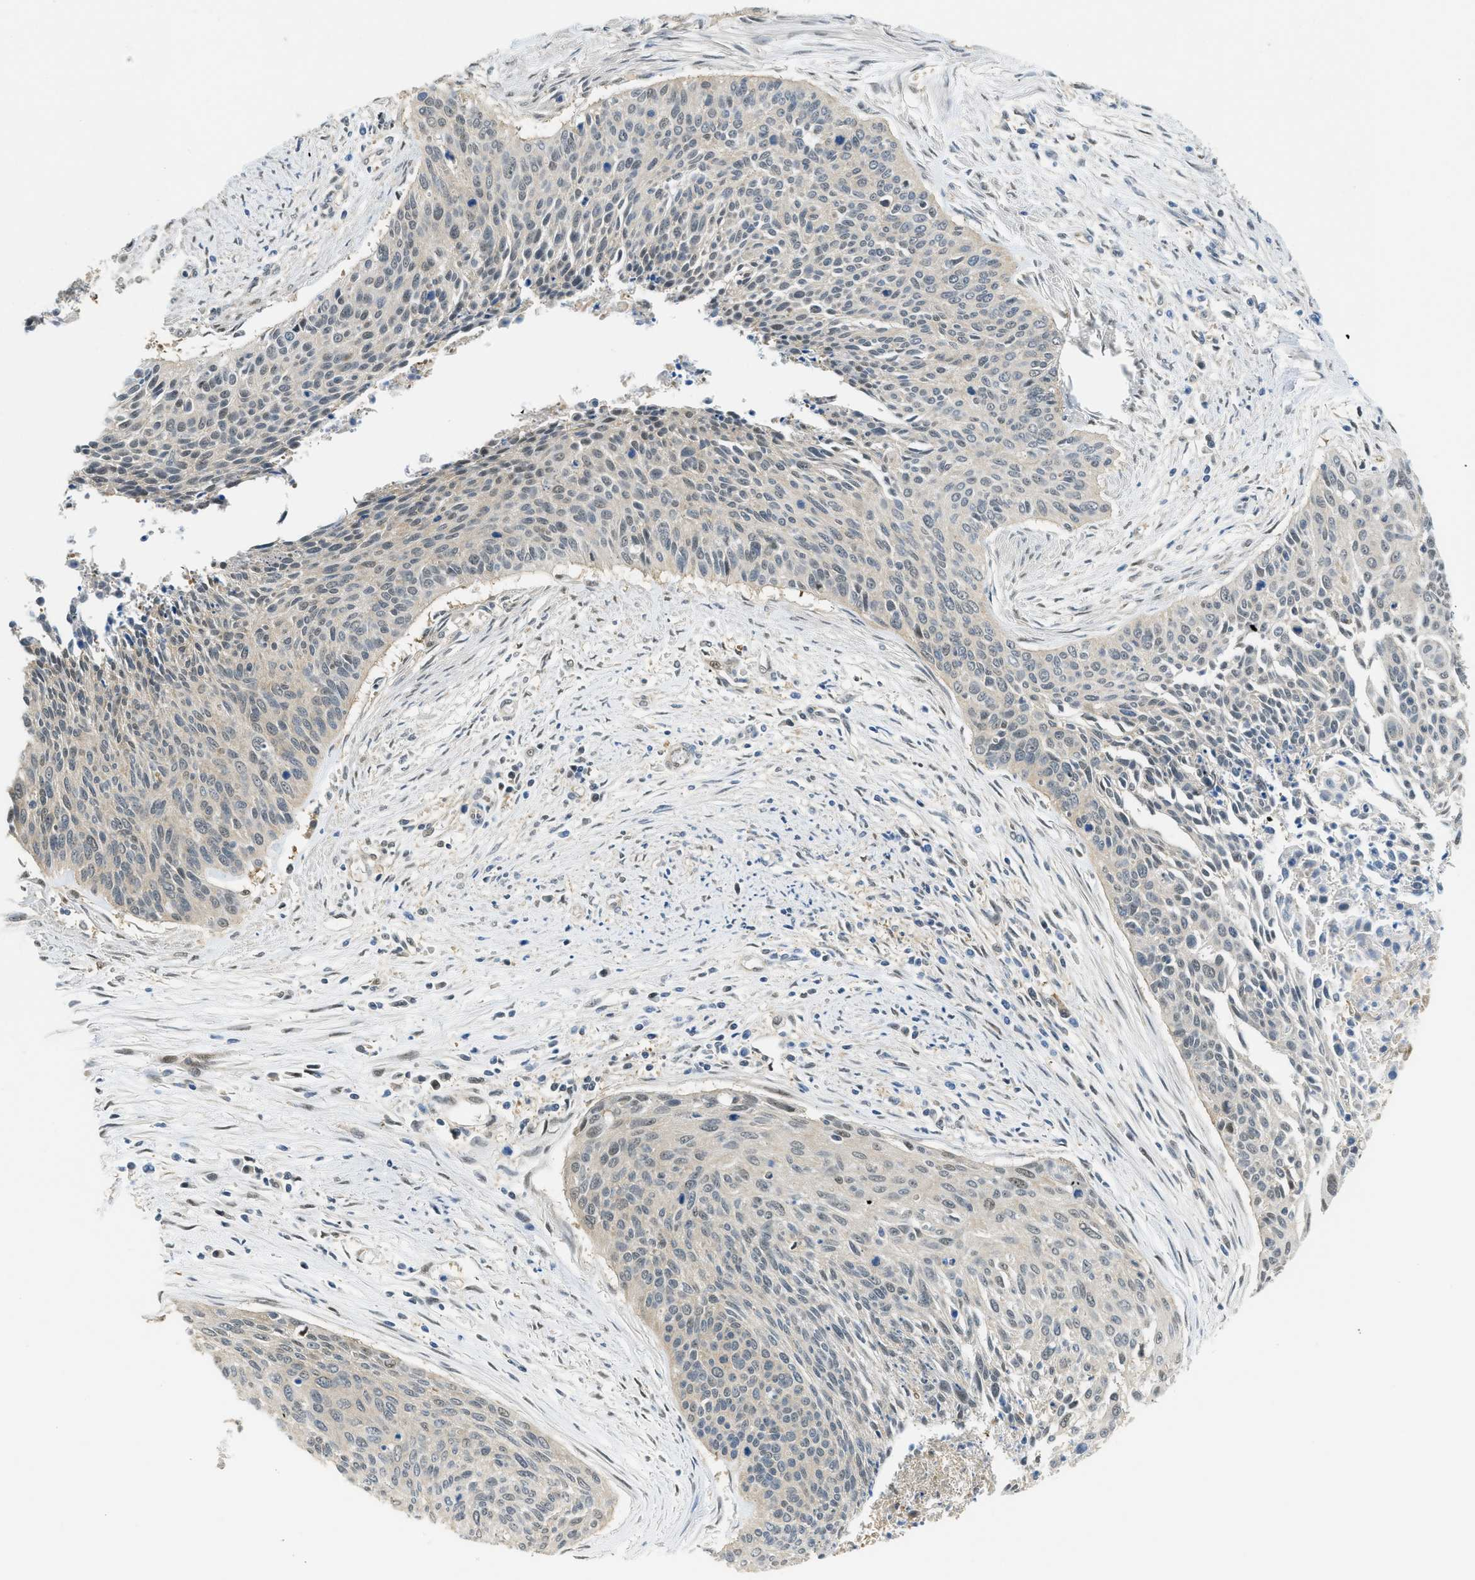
{"staining": {"intensity": "moderate", "quantity": "<25%", "location": "nuclear"}, "tissue": "cervical cancer", "cell_type": "Tumor cells", "image_type": "cancer", "snomed": [{"axis": "morphology", "description": "Squamous cell carcinoma, NOS"}, {"axis": "topography", "description": "Cervix"}], "caption": "This is a micrograph of immunohistochemistry (IHC) staining of squamous cell carcinoma (cervical), which shows moderate positivity in the nuclear of tumor cells.", "gene": "PSMC5", "patient": {"sex": "female", "age": 55}}